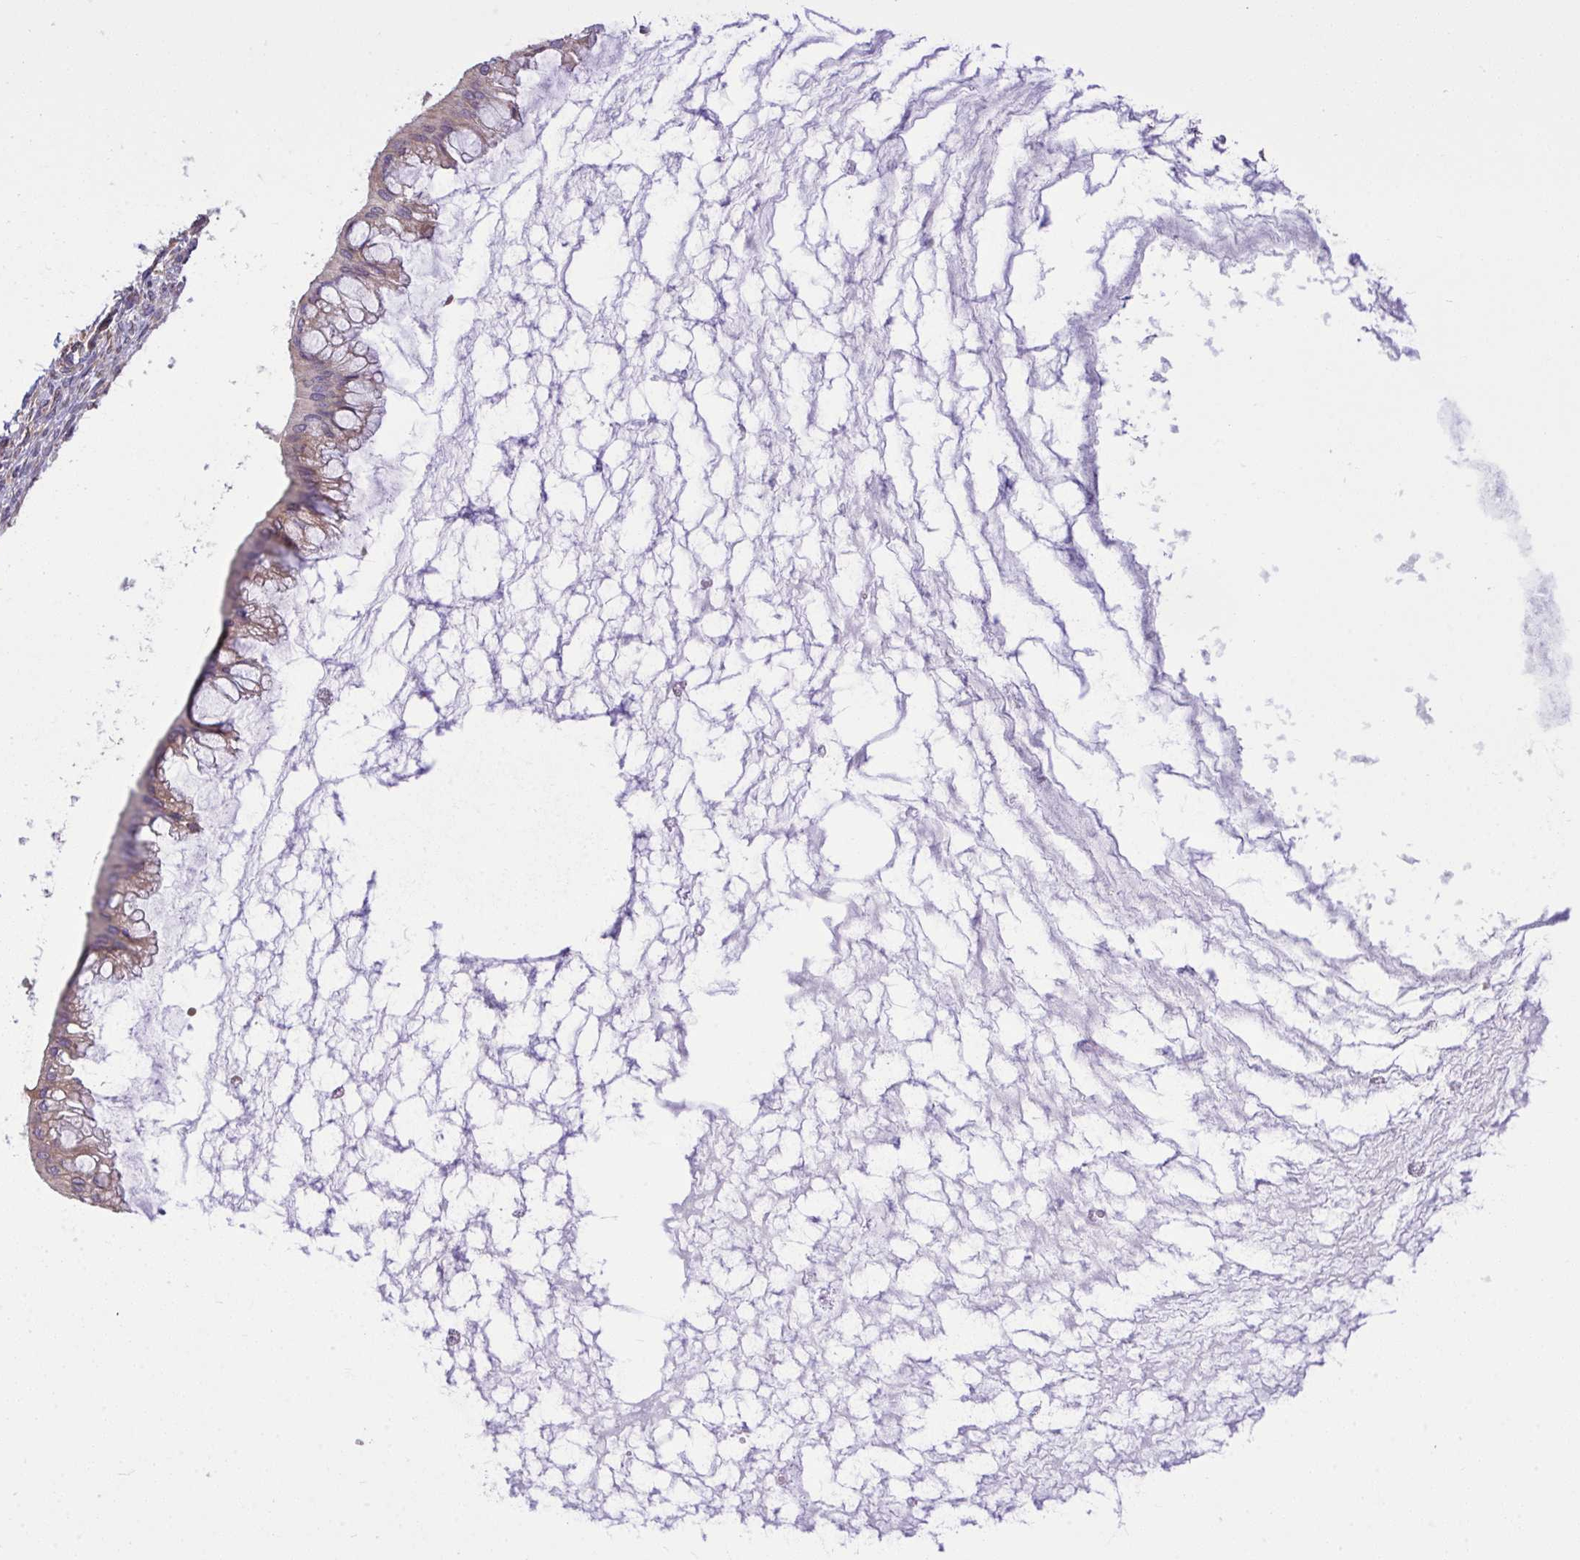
{"staining": {"intensity": "weak", "quantity": ">75%", "location": "cytoplasmic/membranous"}, "tissue": "ovarian cancer", "cell_type": "Tumor cells", "image_type": "cancer", "snomed": [{"axis": "morphology", "description": "Cystadenocarcinoma, mucinous, NOS"}, {"axis": "topography", "description": "Ovary"}], "caption": "Immunohistochemical staining of mucinous cystadenocarcinoma (ovarian) reveals weak cytoplasmic/membranous protein staining in approximately >75% of tumor cells.", "gene": "GRB14", "patient": {"sex": "female", "age": 73}}